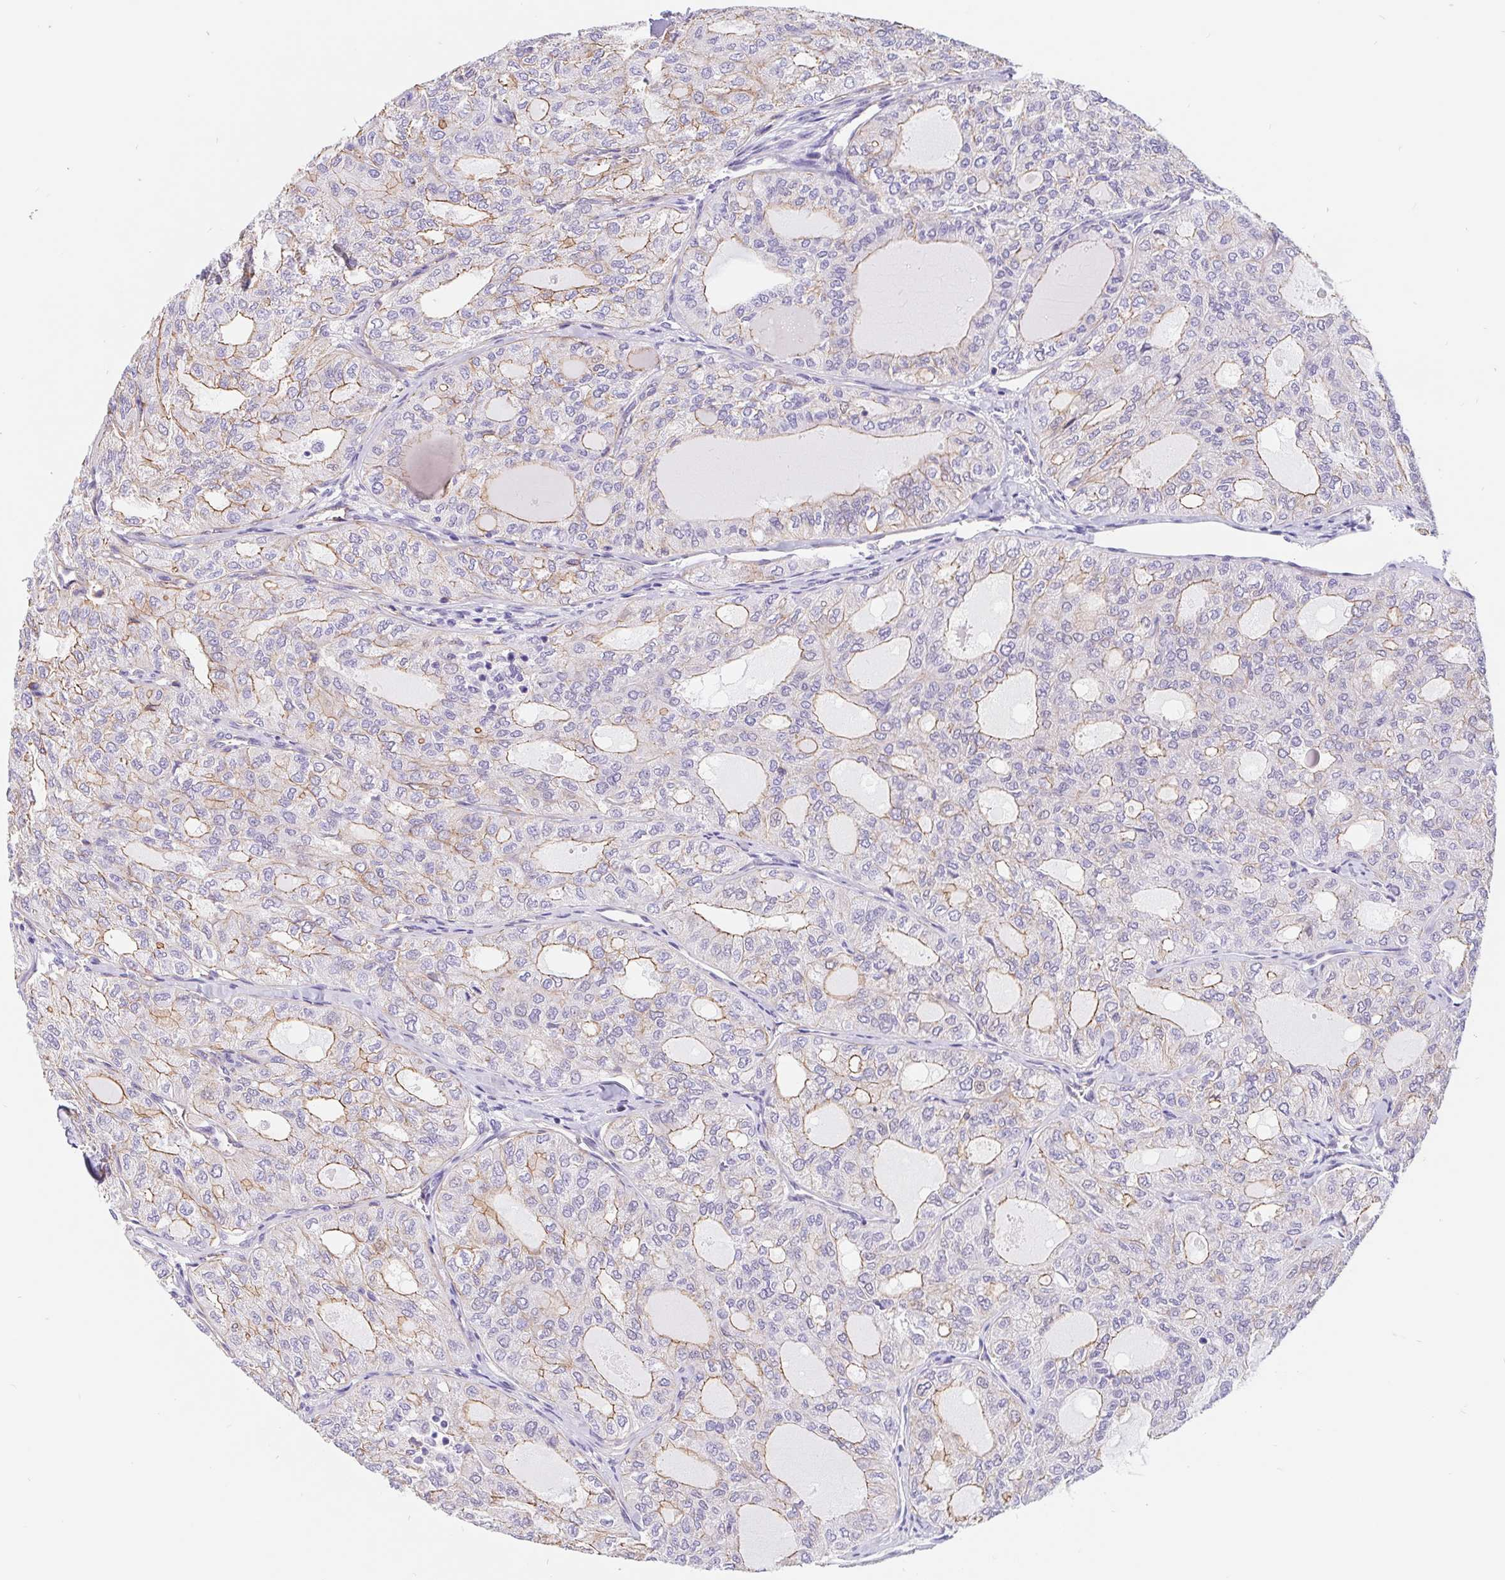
{"staining": {"intensity": "weak", "quantity": "25%-75%", "location": "cytoplasmic/membranous"}, "tissue": "thyroid cancer", "cell_type": "Tumor cells", "image_type": "cancer", "snomed": [{"axis": "morphology", "description": "Follicular adenoma carcinoma, NOS"}, {"axis": "topography", "description": "Thyroid gland"}], "caption": "Immunohistochemical staining of thyroid cancer reveals low levels of weak cytoplasmic/membranous protein staining in approximately 25%-75% of tumor cells.", "gene": "LIMCH1", "patient": {"sex": "male", "age": 75}}